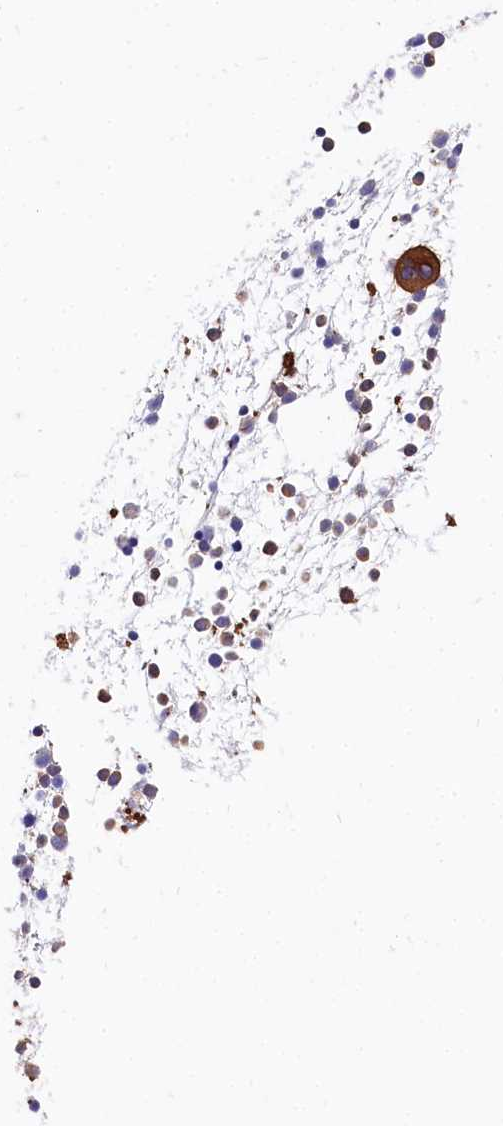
{"staining": {"intensity": "moderate", "quantity": "<25%", "location": "cytoplasmic/membranous"}, "tissue": "bone marrow", "cell_type": "Hematopoietic cells", "image_type": "normal", "snomed": [{"axis": "morphology", "description": "Normal tissue, NOS"}, {"axis": "topography", "description": "Bone marrow"}], "caption": "DAB immunohistochemical staining of unremarkable bone marrow reveals moderate cytoplasmic/membranous protein staining in about <25% of hematopoietic cells. The protein of interest is stained brown, and the nuclei are stained in blue (DAB IHC with brightfield microscopy, high magnification).", "gene": "FCHSD2", "patient": {"sex": "male", "age": 54}}